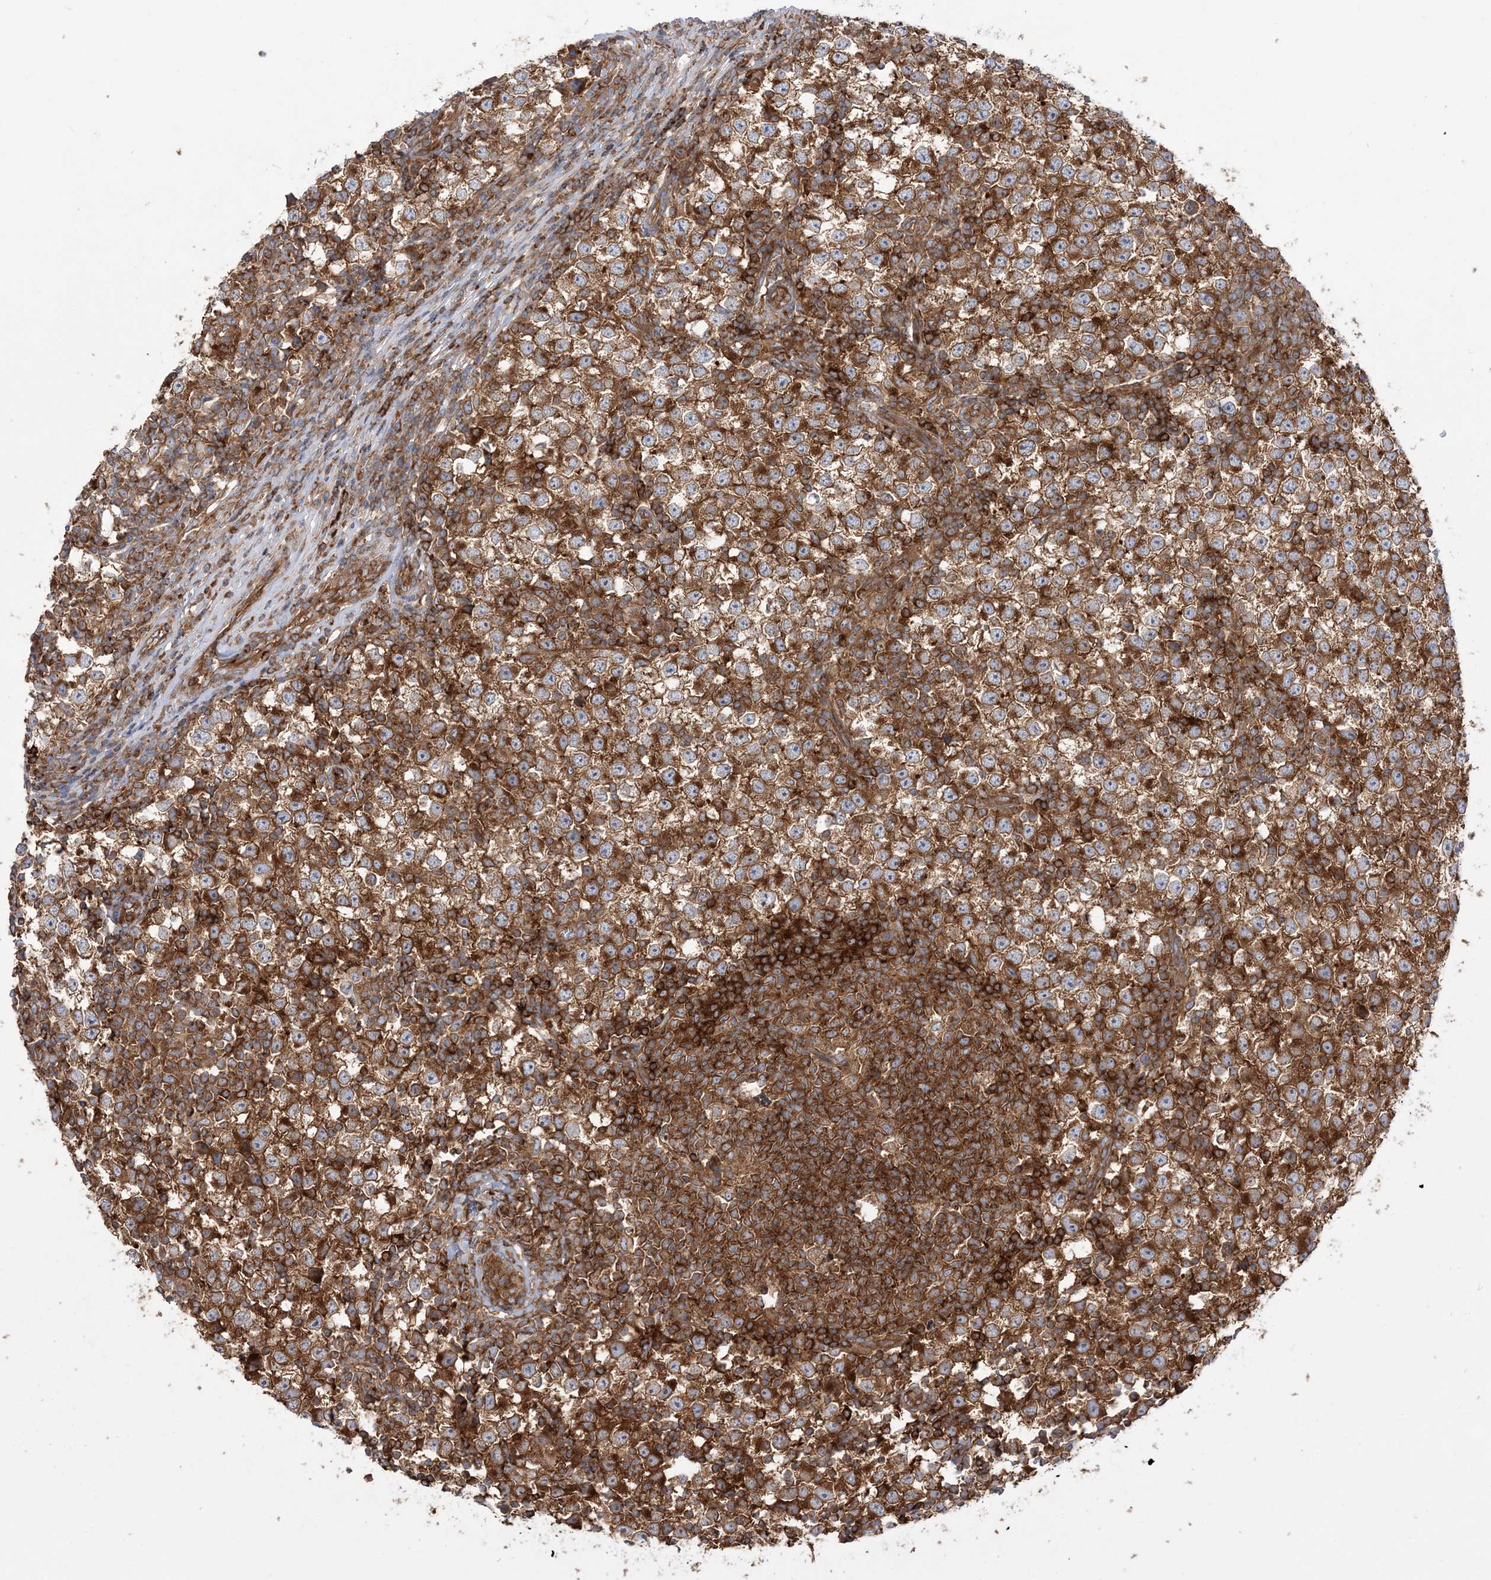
{"staining": {"intensity": "strong", "quantity": ">75%", "location": "cytoplasmic/membranous"}, "tissue": "testis cancer", "cell_type": "Tumor cells", "image_type": "cancer", "snomed": [{"axis": "morphology", "description": "Seminoma, NOS"}, {"axis": "topography", "description": "Testis"}], "caption": "This photomicrograph exhibits immunohistochemistry (IHC) staining of testis cancer (seminoma), with high strong cytoplasmic/membranous positivity in approximately >75% of tumor cells.", "gene": "TBC1D5", "patient": {"sex": "male", "age": 65}}